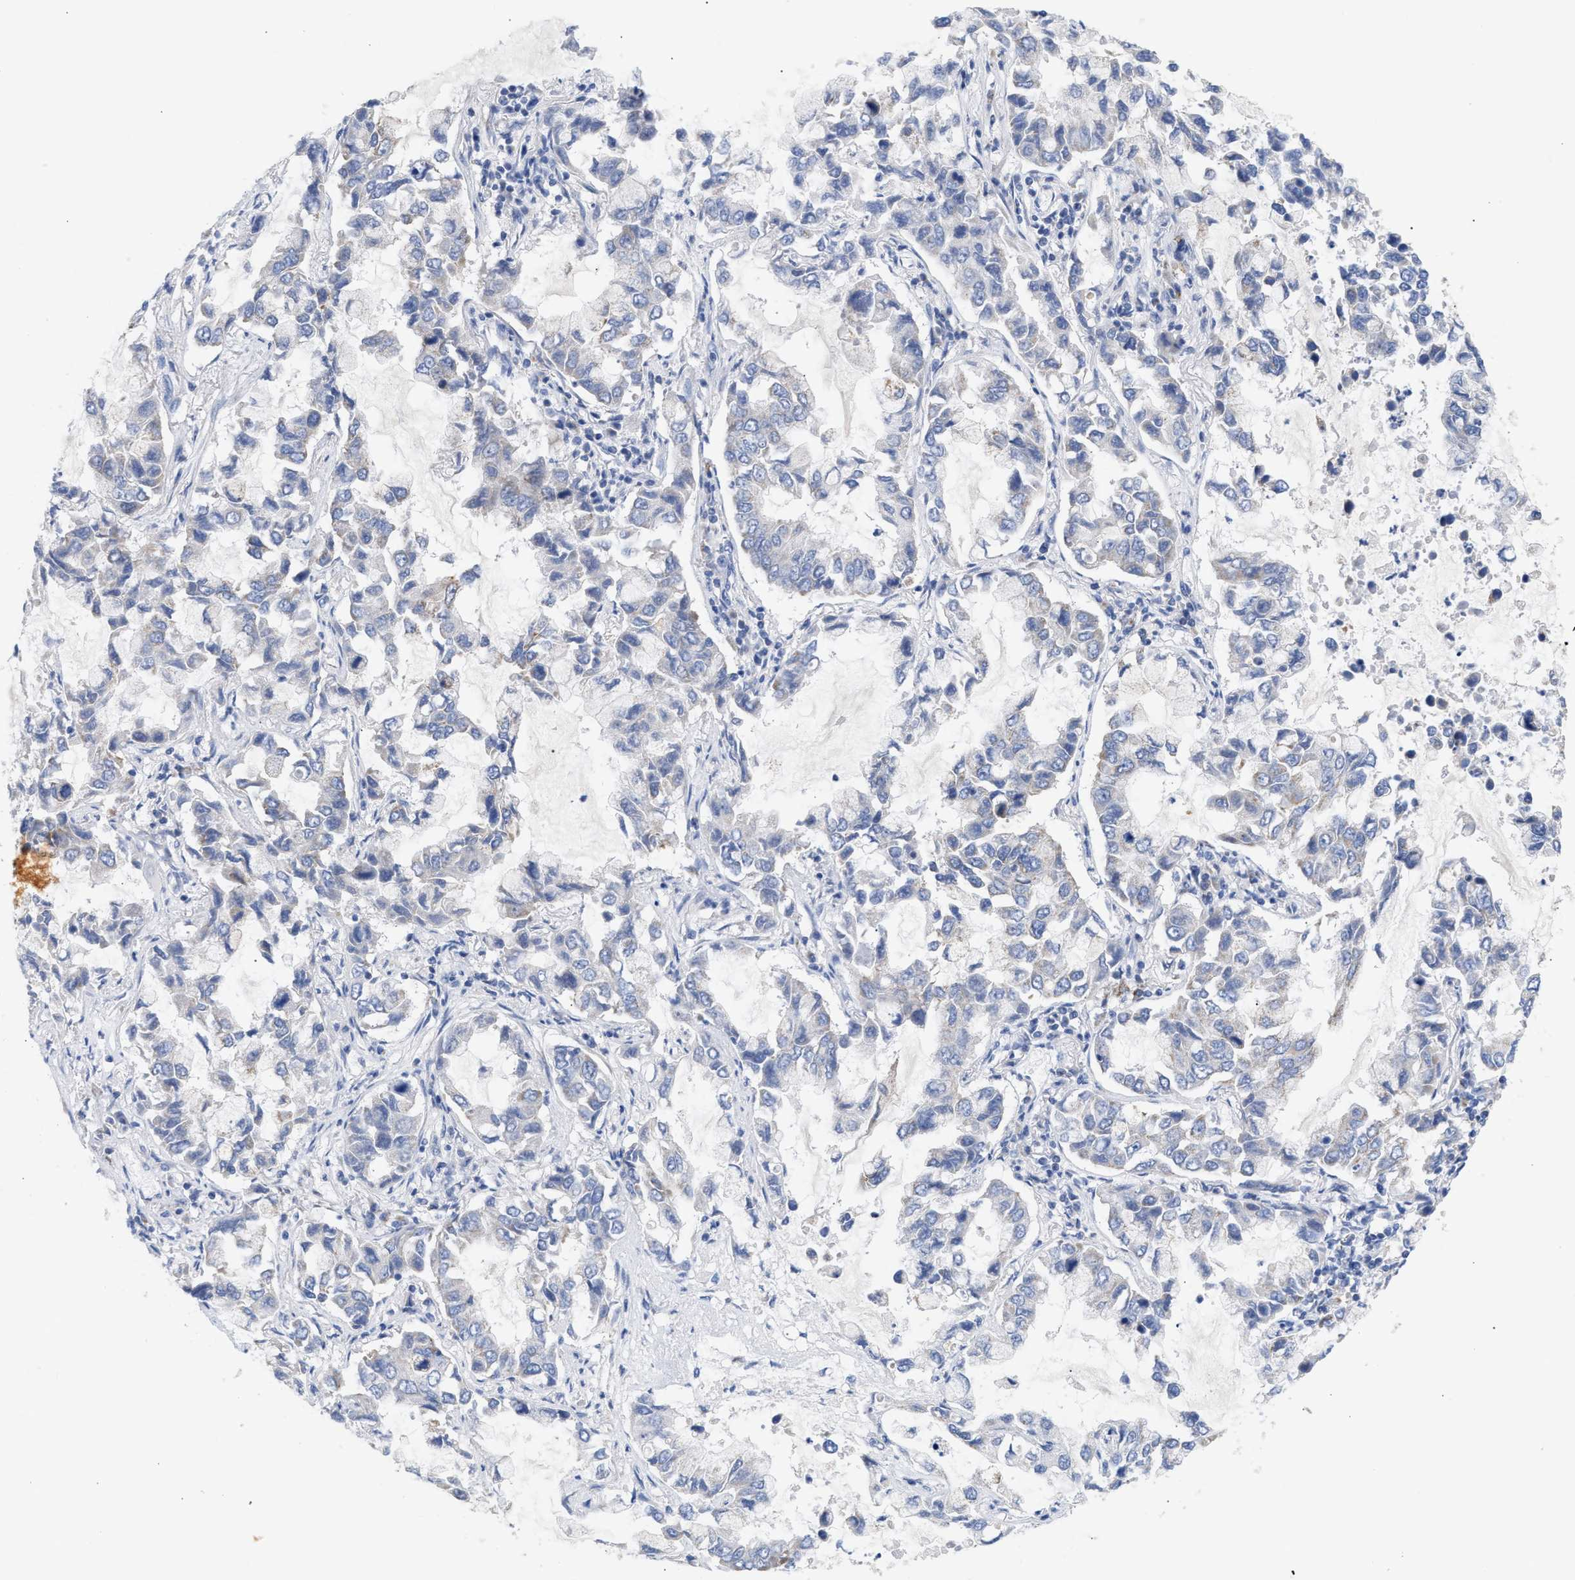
{"staining": {"intensity": "negative", "quantity": "none", "location": "none"}, "tissue": "lung cancer", "cell_type": "Tumor cells", "image_type": "cancer", "snomed": [{"axis": "morphology", "description": "Adenocarcinoma, NOS"}, {"axis": "topography", "description": "Lung"}], "caption": "This photomicrograph is of lung cancer (adenocarcinoma) stained with immunohistochemistry to label a protein in brown with the nuclei are counter-stained blue. There is no positivity in tumor cells.", "gene": "ACOT13", "patient": {"sex": "male", "age": 64}}